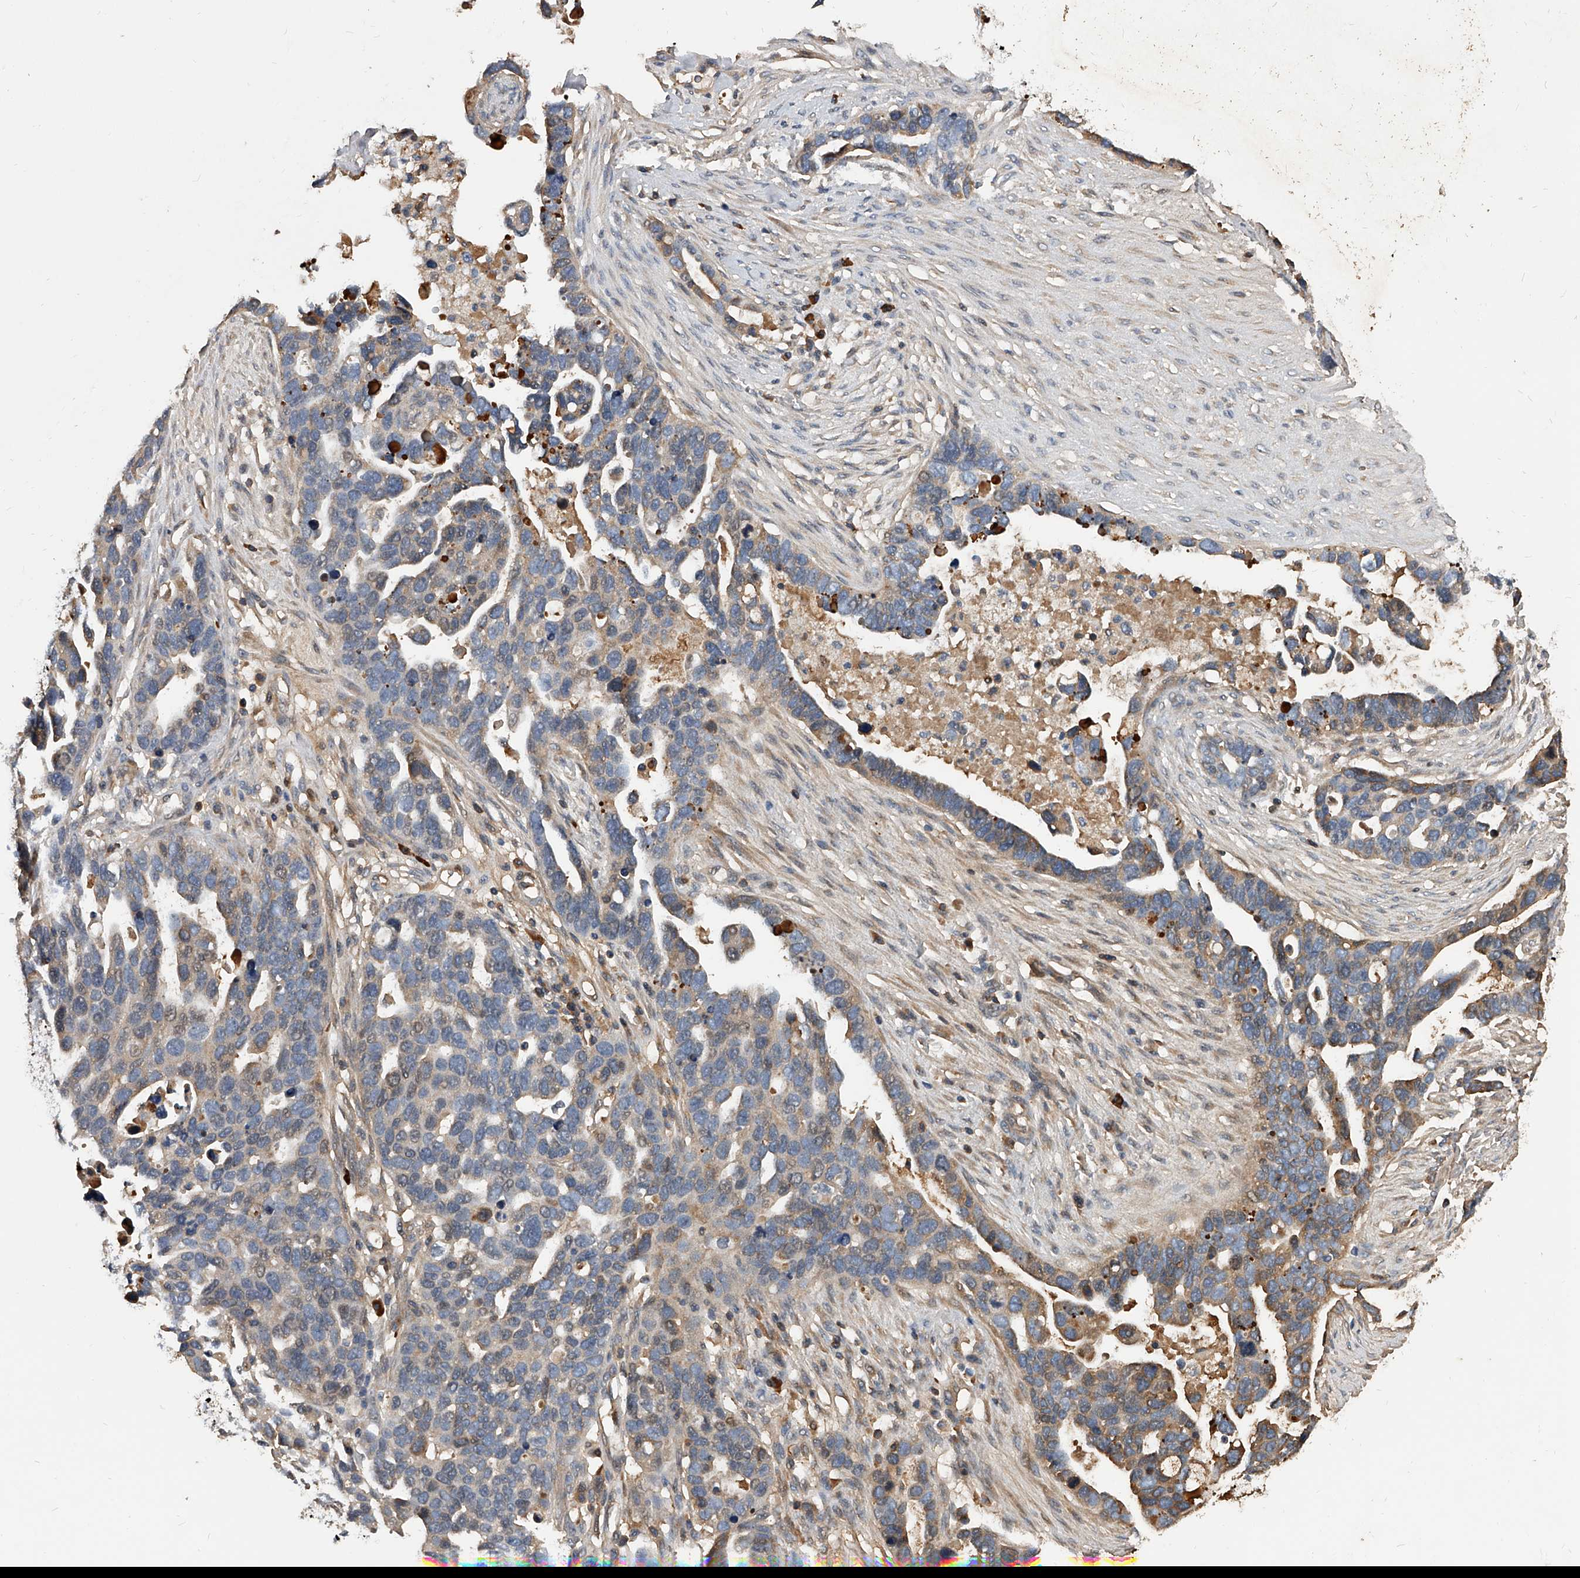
{"staining": {"intensity": "moderate", "quantity": "25%-75%", "location": "cytoplasmic/membranous"}, "tissue": "ovarian cancer", "cell_type": "Tumor cells", "image_type": "cancer", "snomed": [{"axis": "morphology", "description": "Cystadenocarcinoma, serous, NOS"}, {"axis": "topography", "description": "Ovary"}], "caption": "Protein analysis of ovarian serous cystadenocarcinoma tissue reveals moderate cytoplasmic/membranous expression in approximately 25%-75% of tumor cells.", "gene": "ZNF25", "patient": {"sex": "female", "age": 54}}